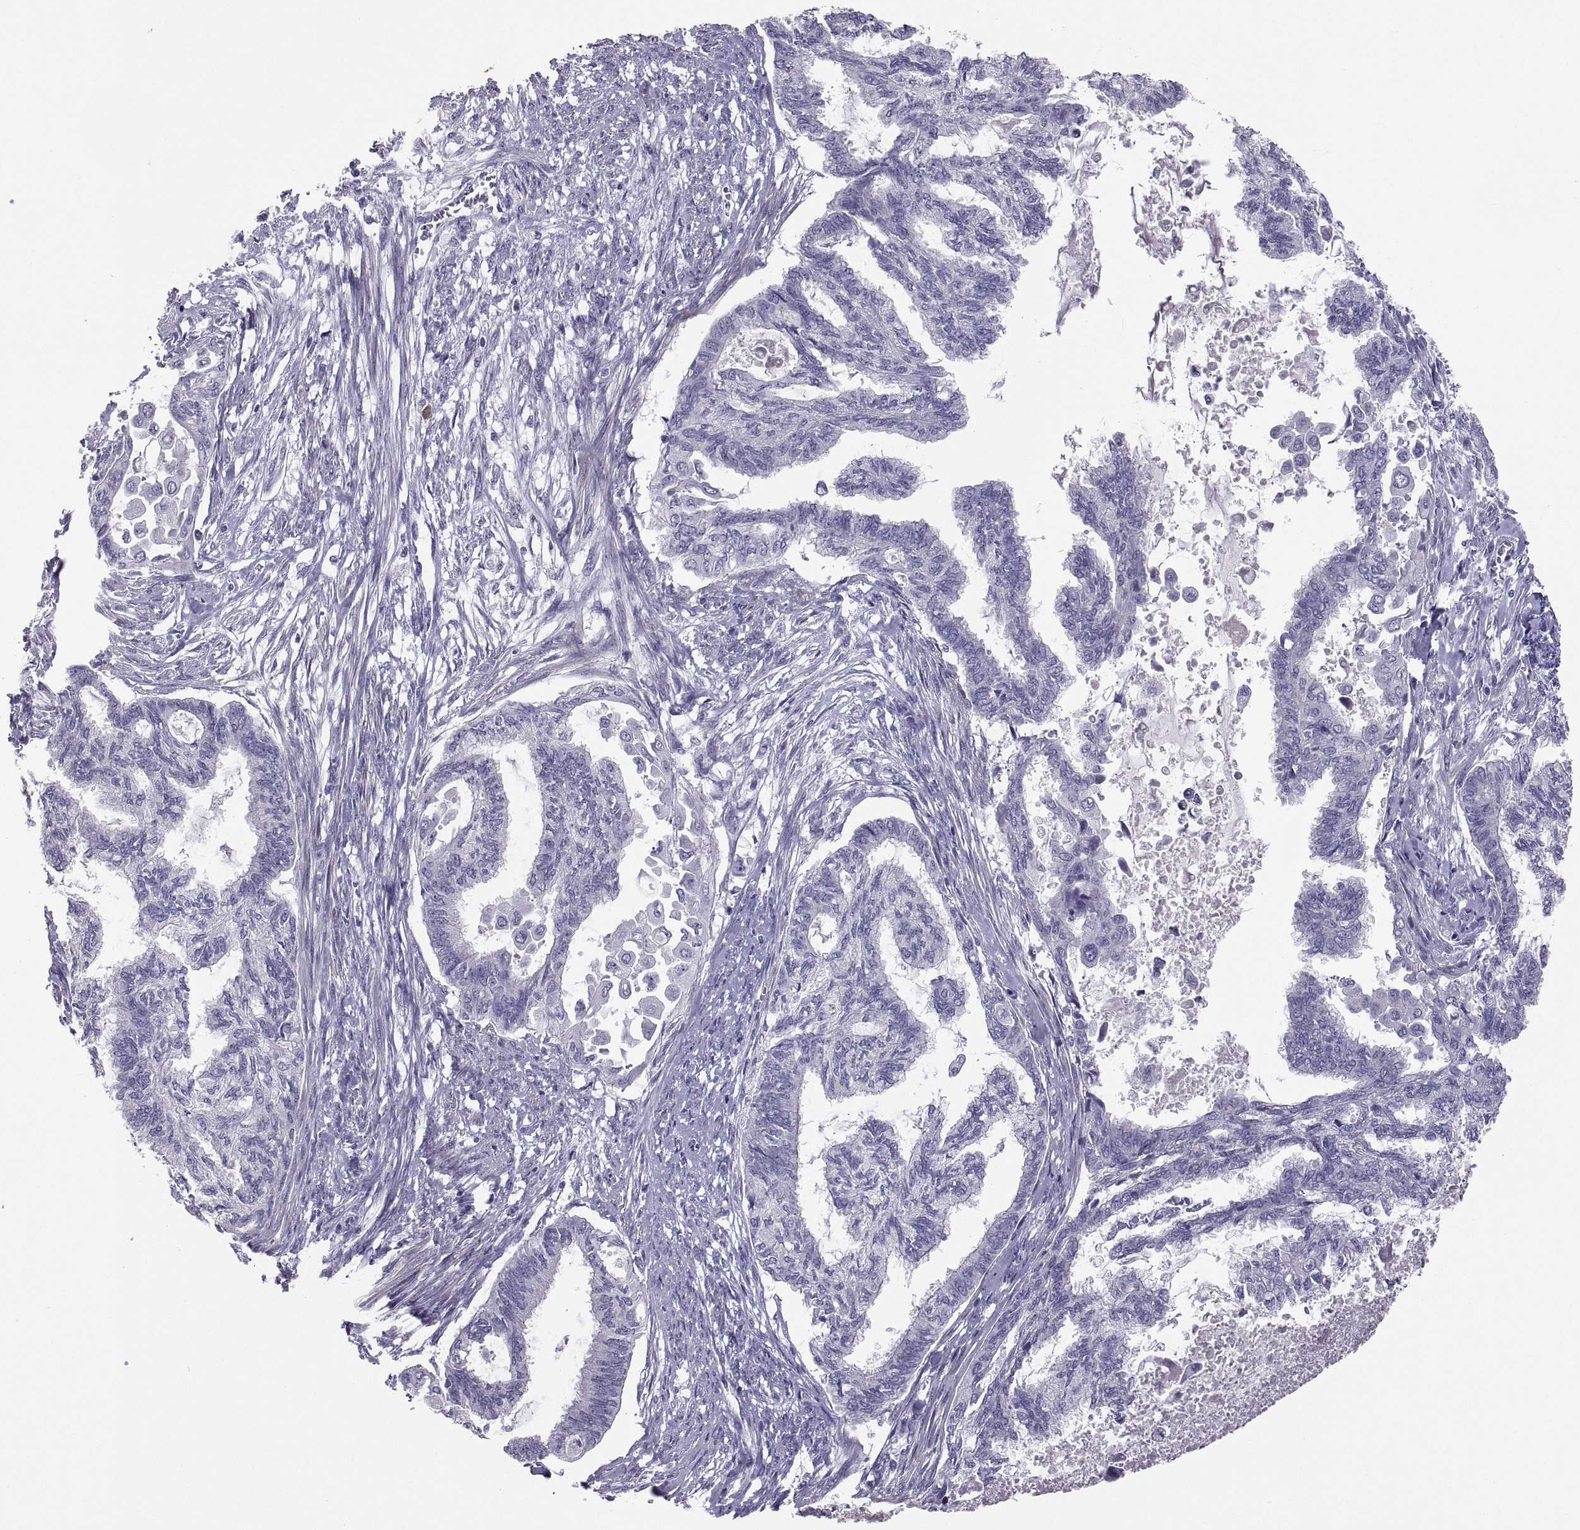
{"staining": {"intensity": "negative", "quantity": "none", "location": "none"}, "tissue": "endometrial cancer", "cell_type": "Tumor cells", "image_type": "cancer", "snomed": [{"axis": "morphology", "description": "Adenocarcinoma, NOS"}, {"axis": "topography", "description": "Endometrium"}], "caption": "DAB (3,3'-diaminobenzidine) immunohistochemical staining of endometrial cancer shows no significant staining in tumor cells. Brightfield microscopy of IHC stained with DAB (brown) and hematoxylin (blue), captured at high magnification.", "gene": "IGSF1", "patient": {"sex": "female", "age": 86}}